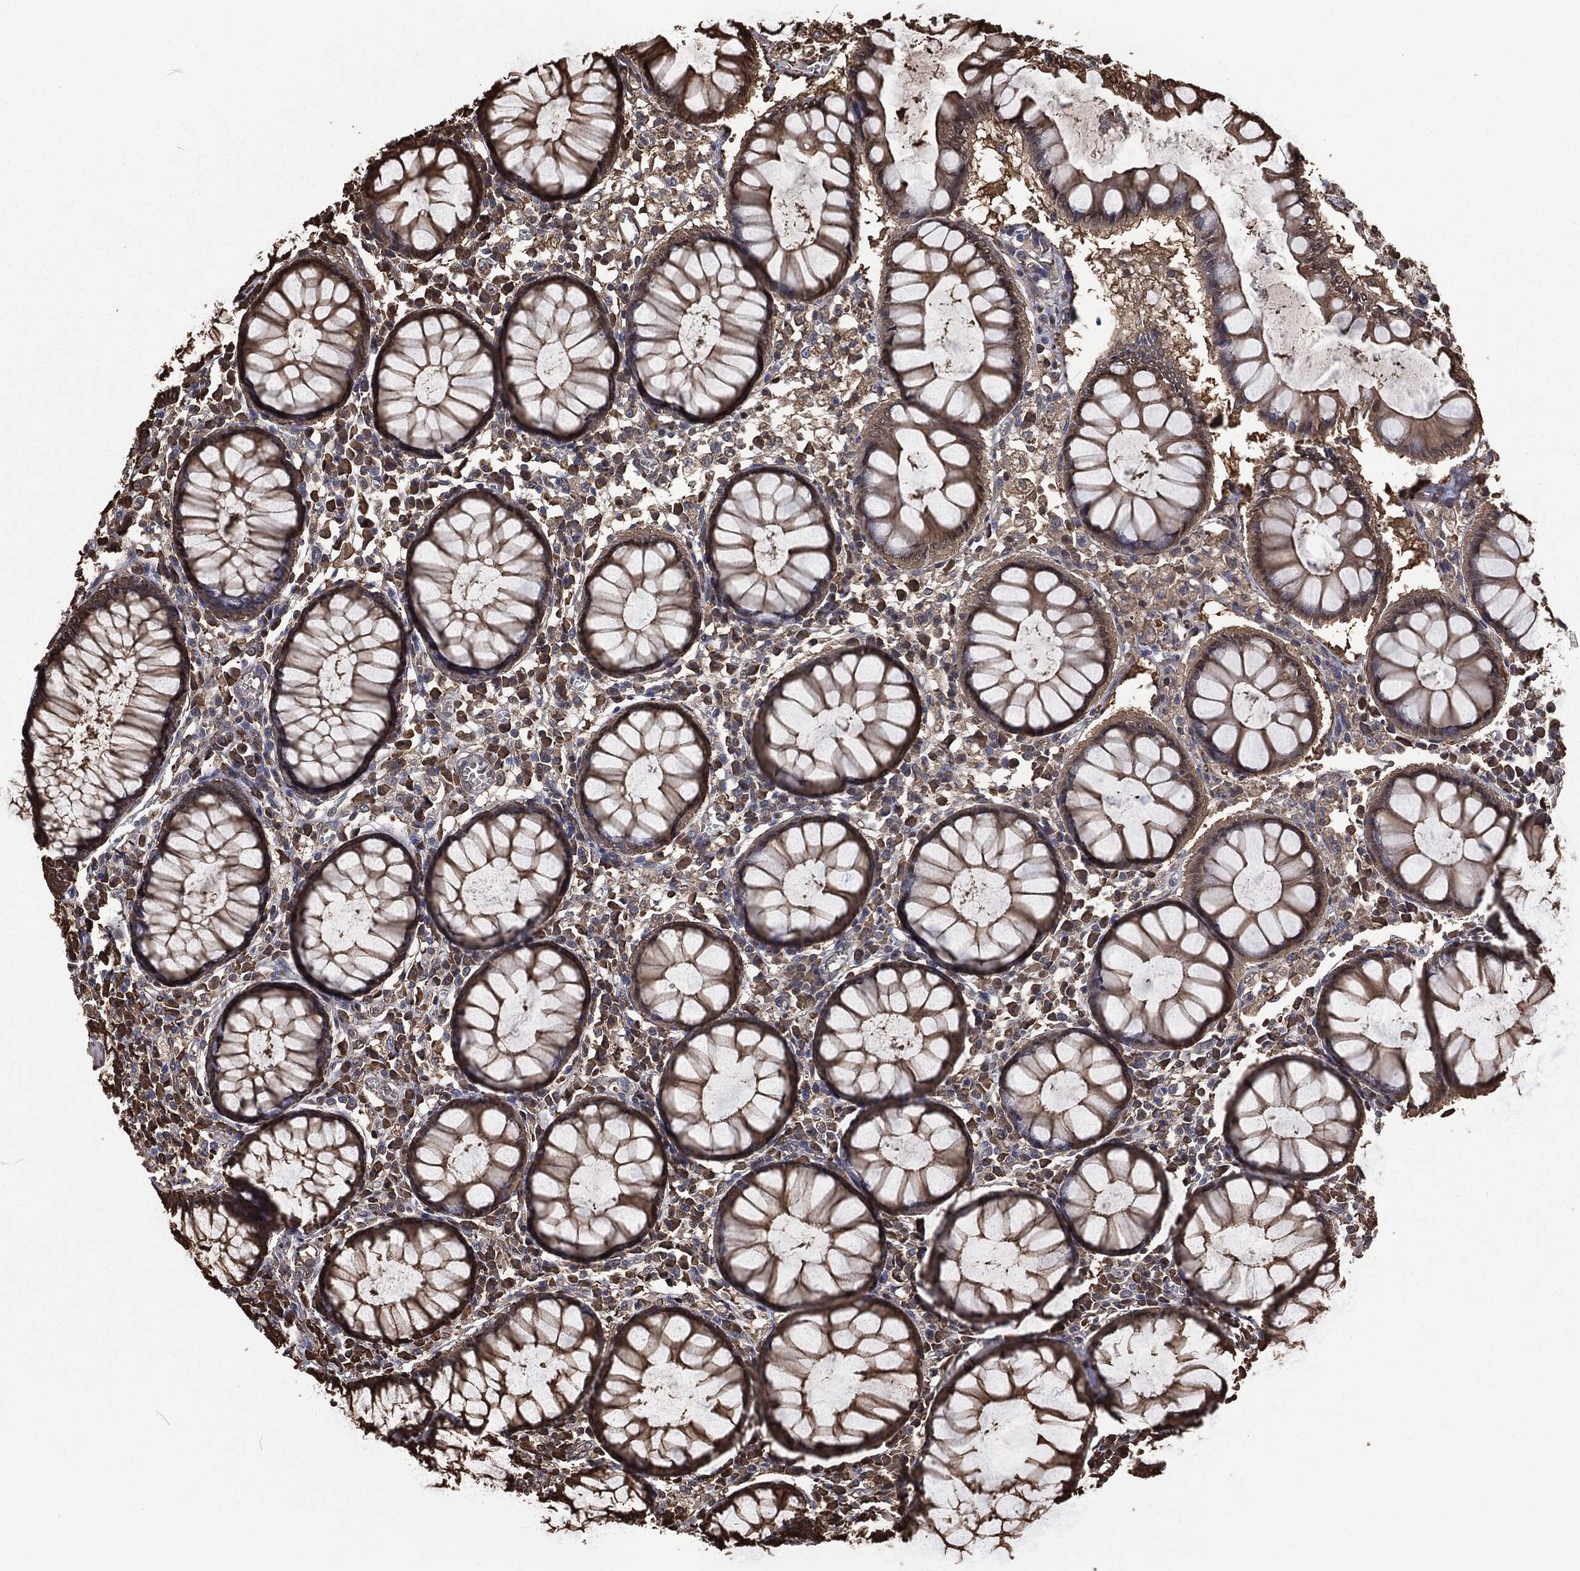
{"staining": {"intensity": "negative", "quantity": "none", "location": "none"}, "tissue": "colon", "cell_type": "Endothelial cells", "image_type": "normal", "snomed": [{"axis": "morphology", "description": "Normal tissue, NOS"}, {"axis": "topography", "description": "Colon"}], "caption": "DAB immunohistochemical staining of benign colon shows no significant expression in endothelial cells.", "gene": "PRDX4", "patient": {"sex": "male", "age": 65}}